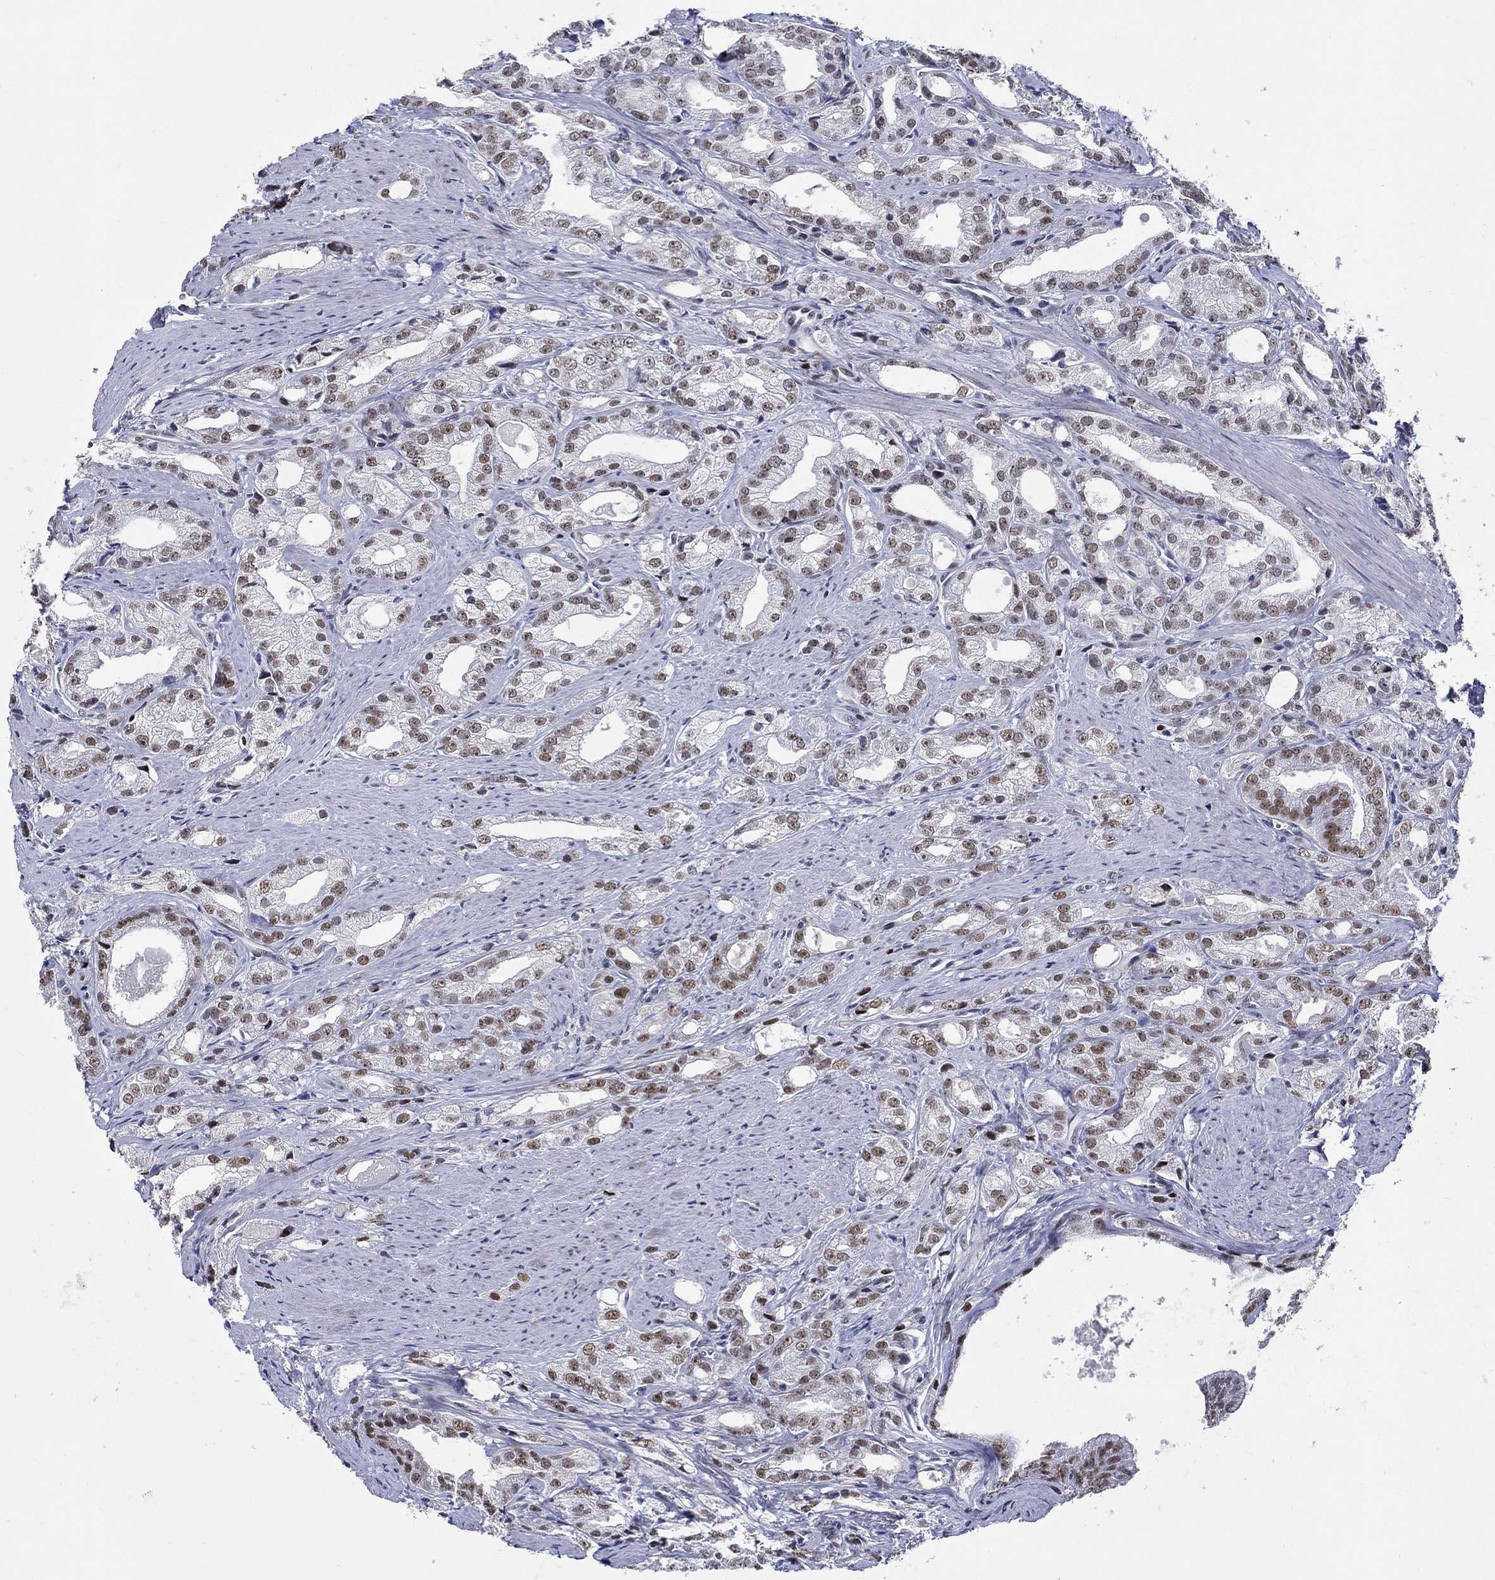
{"staining": {"intensity": "moderate", "quantity": ">75%", "location": "nuclear"}, "tissue": "prostate cancer", "cell_type": "Tumor cells", "image_type": "cancer", "snomed": [{"axis": "morphology", "description": "Adenocarcinoma, NOS"}, {"axis": "morphology", "description": "Adenocarcinoma, High grade"}, {"axis": "topography", "description": "Prostate"}], "caption": "Tumor cells display medium levels of moderate nuclear positivity in approximately >75% of cells in human prostate adenocarcinoma.", "gene": "GATA2", "patient": {"sex": "male", "age": 70}}